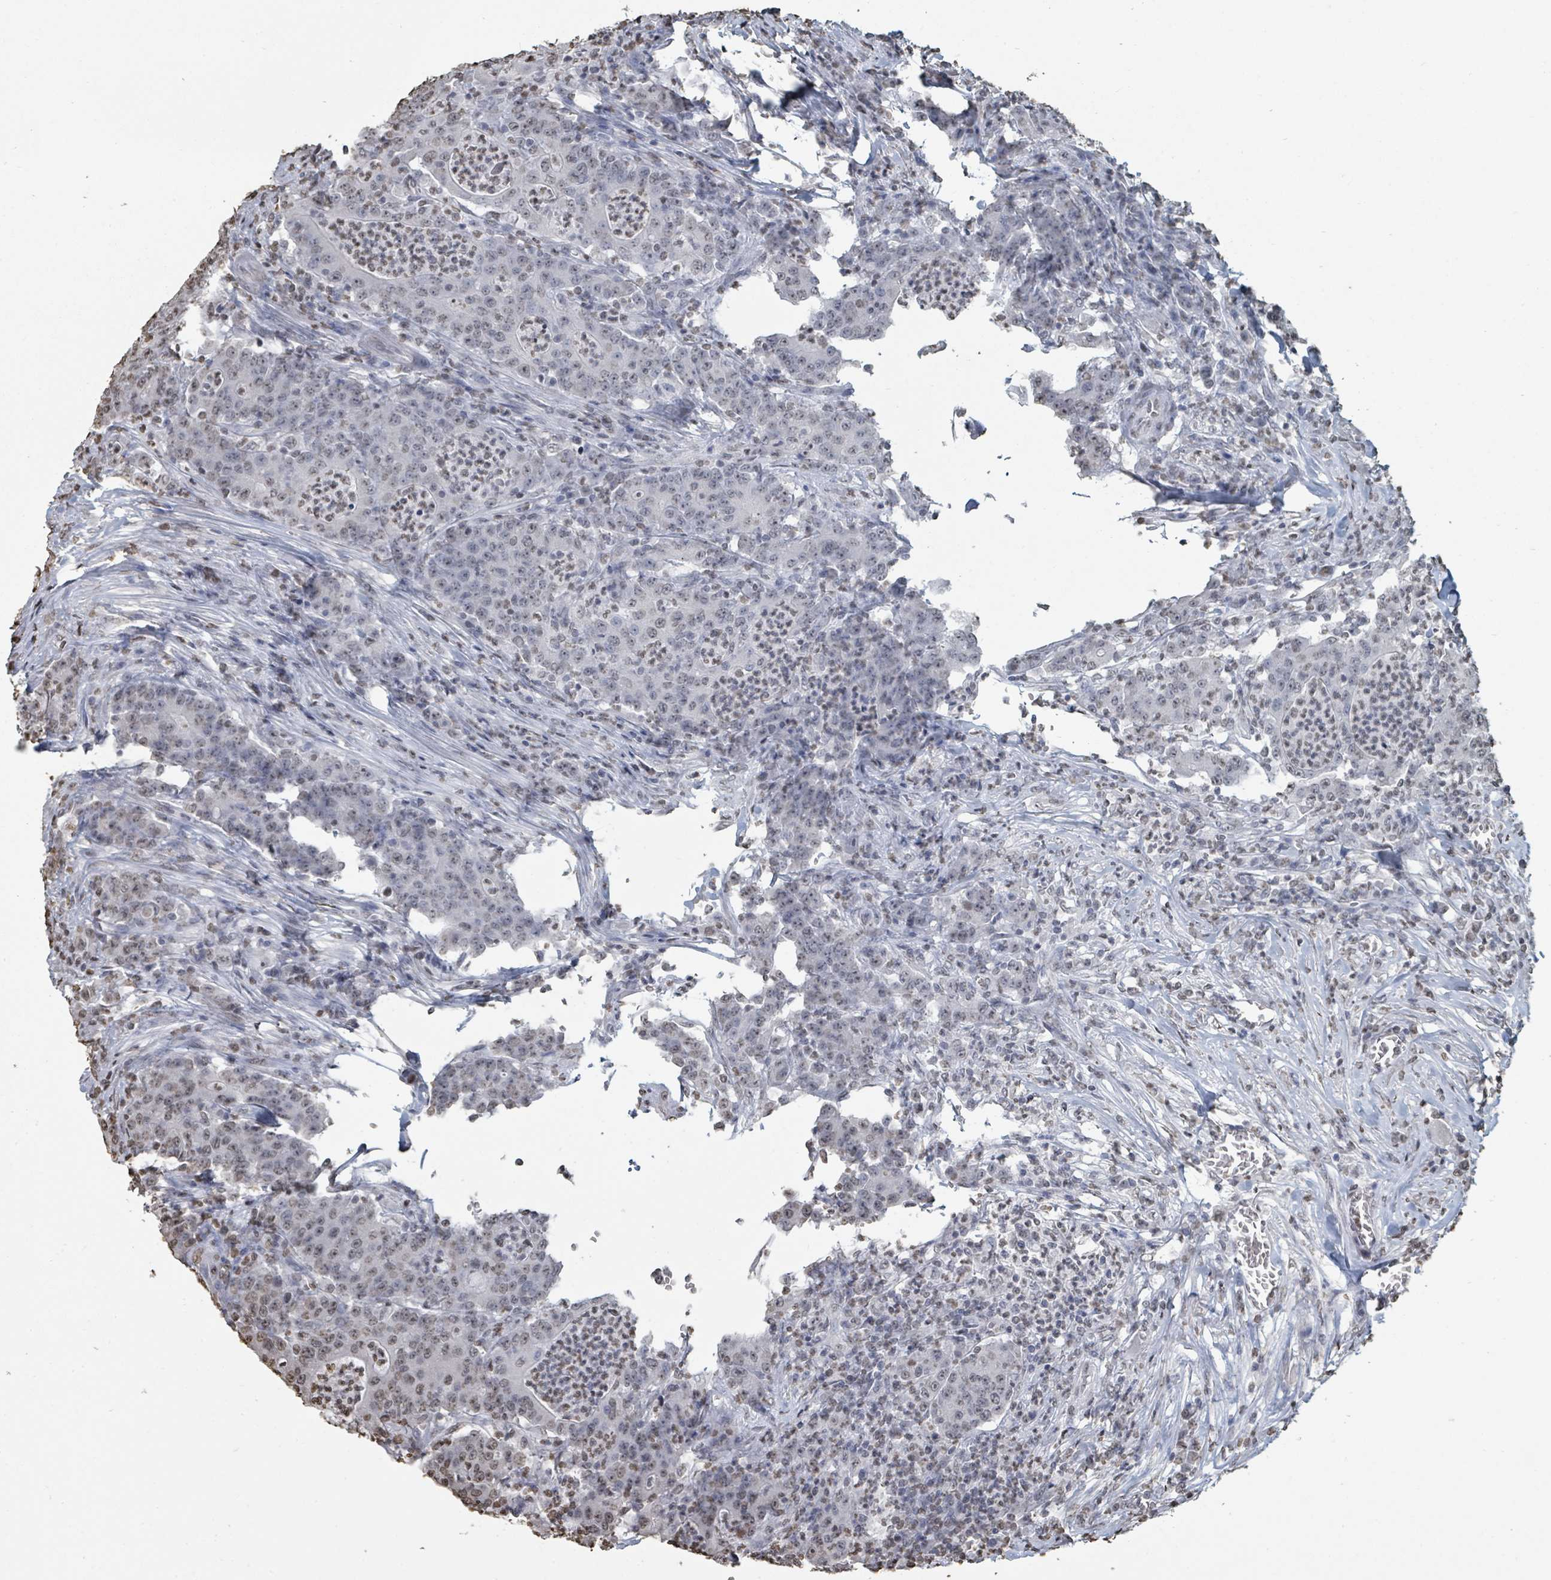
{"staining": {"intensity": "weak", "quantity": "<25%", "location": "nuclear"}, "tissue": "colorectal cancer", "cell_type": "Tumor cells", "image_type": "cancer", "snomed": [{"axis": "morphology", "description": "Adenocarcinoma, NOS"}, {"axis": "topography", "description": "Colon"}], "caption": "IHC photomicrograph of neoplastic tissue: human adenocarcinoma (colorectal) stained with DAB shows no significant protein positivity in tumor cells.", "gene": "MRPS12", "patient": {"sex": "male", "age": 83}}